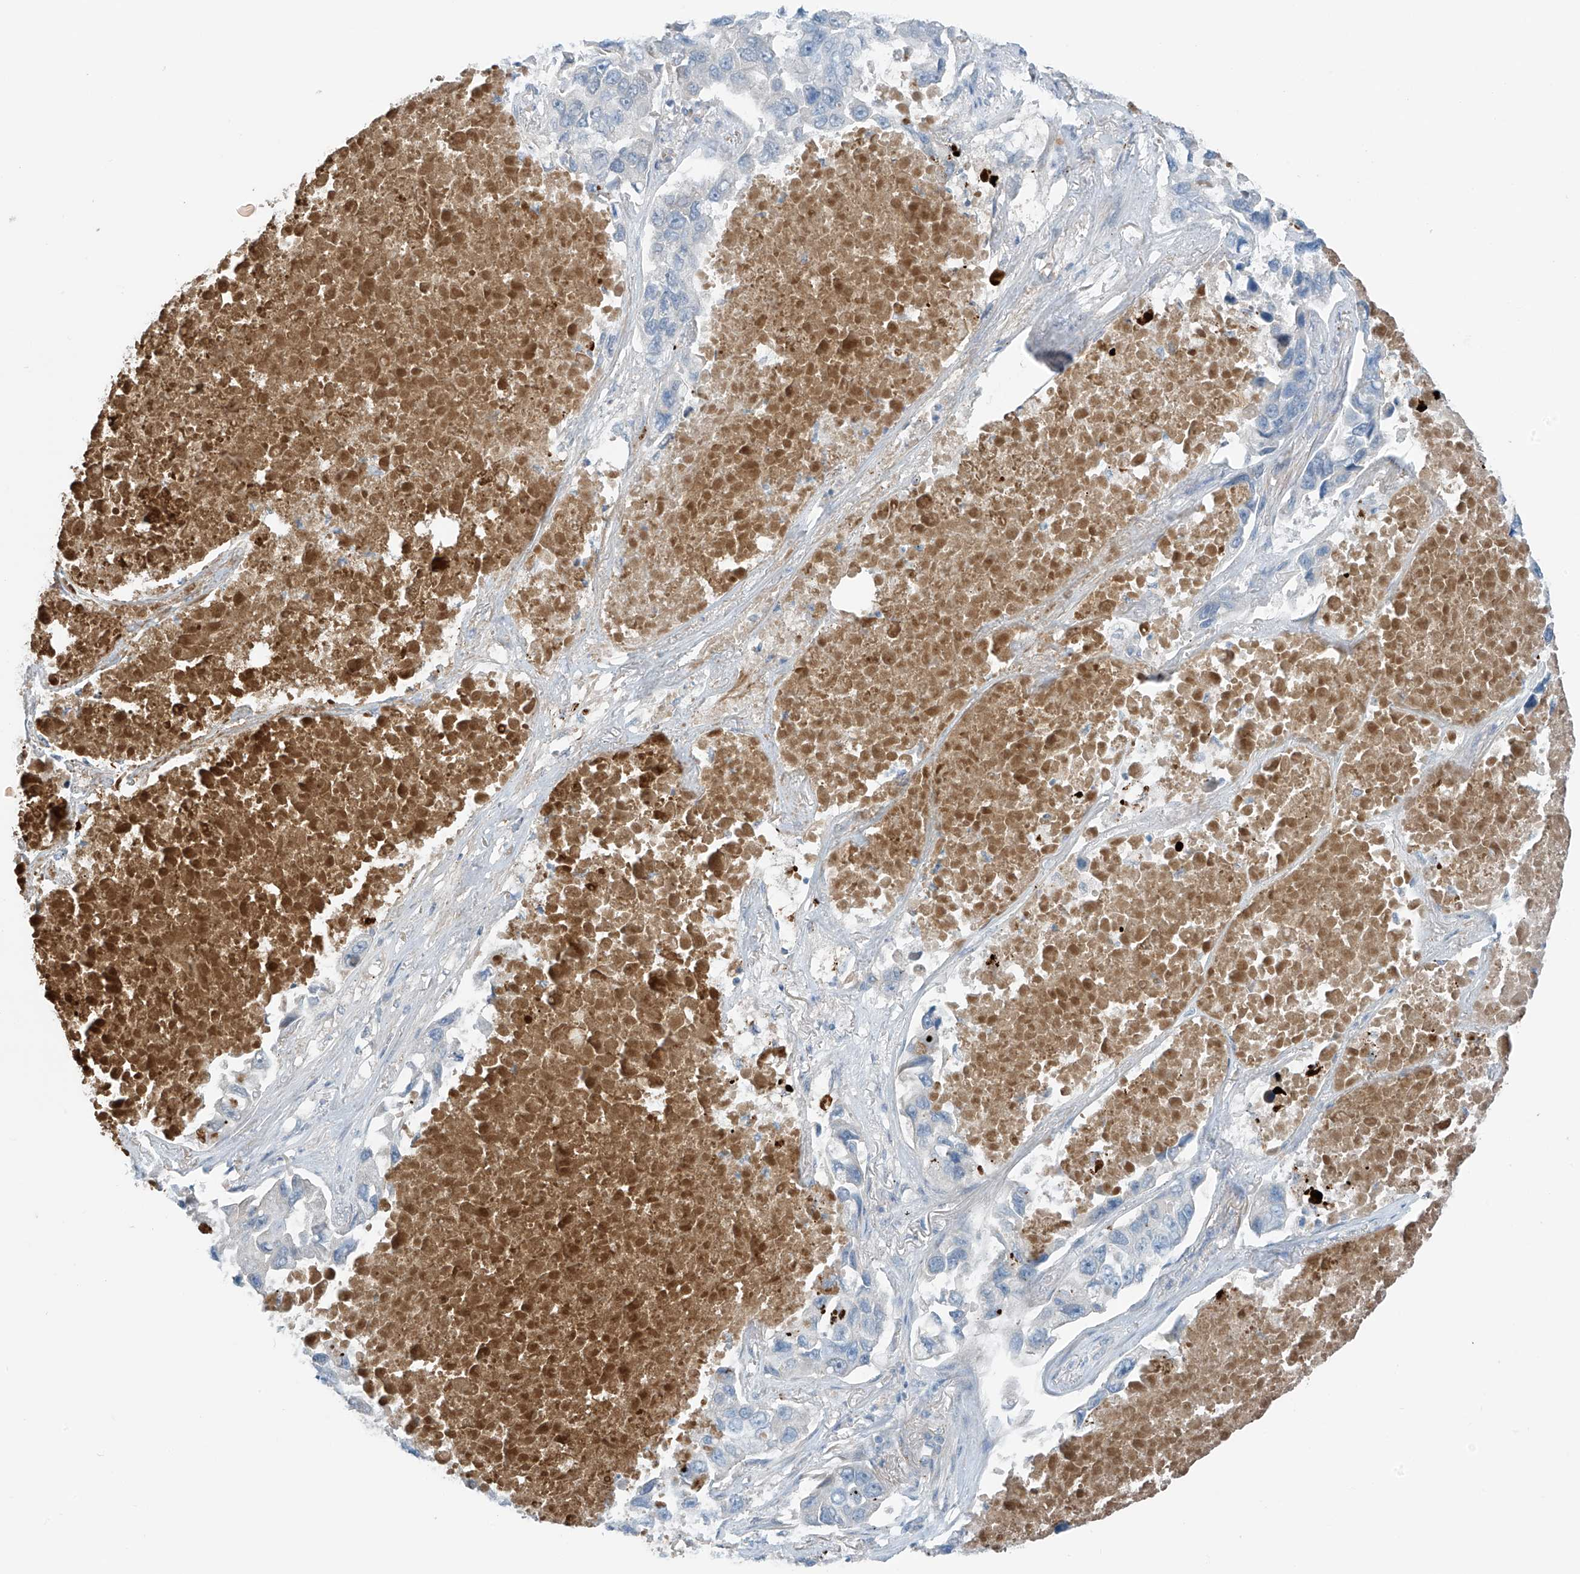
{"staining": {"intensity": "negative", "quantity": "none", "location": "none"}, "tissue": "lung cancer", "cell_type": "Tumor cells", "image_type": "cancer", "snomed": [{"axis": "morphology", "description": "Adenocarcinoma, NOS"}, {"axis": "topography", "description": "Lung"}], "caption": "Immunohistochemistry micrograph of neoplastic tissue: human lung cancer (adenocarcinoma) stained with DAB demonstrates no significant protein staining in tumor cells.", "gene": "ZNF793", "patient": {"sex": "male", "age": 64}}